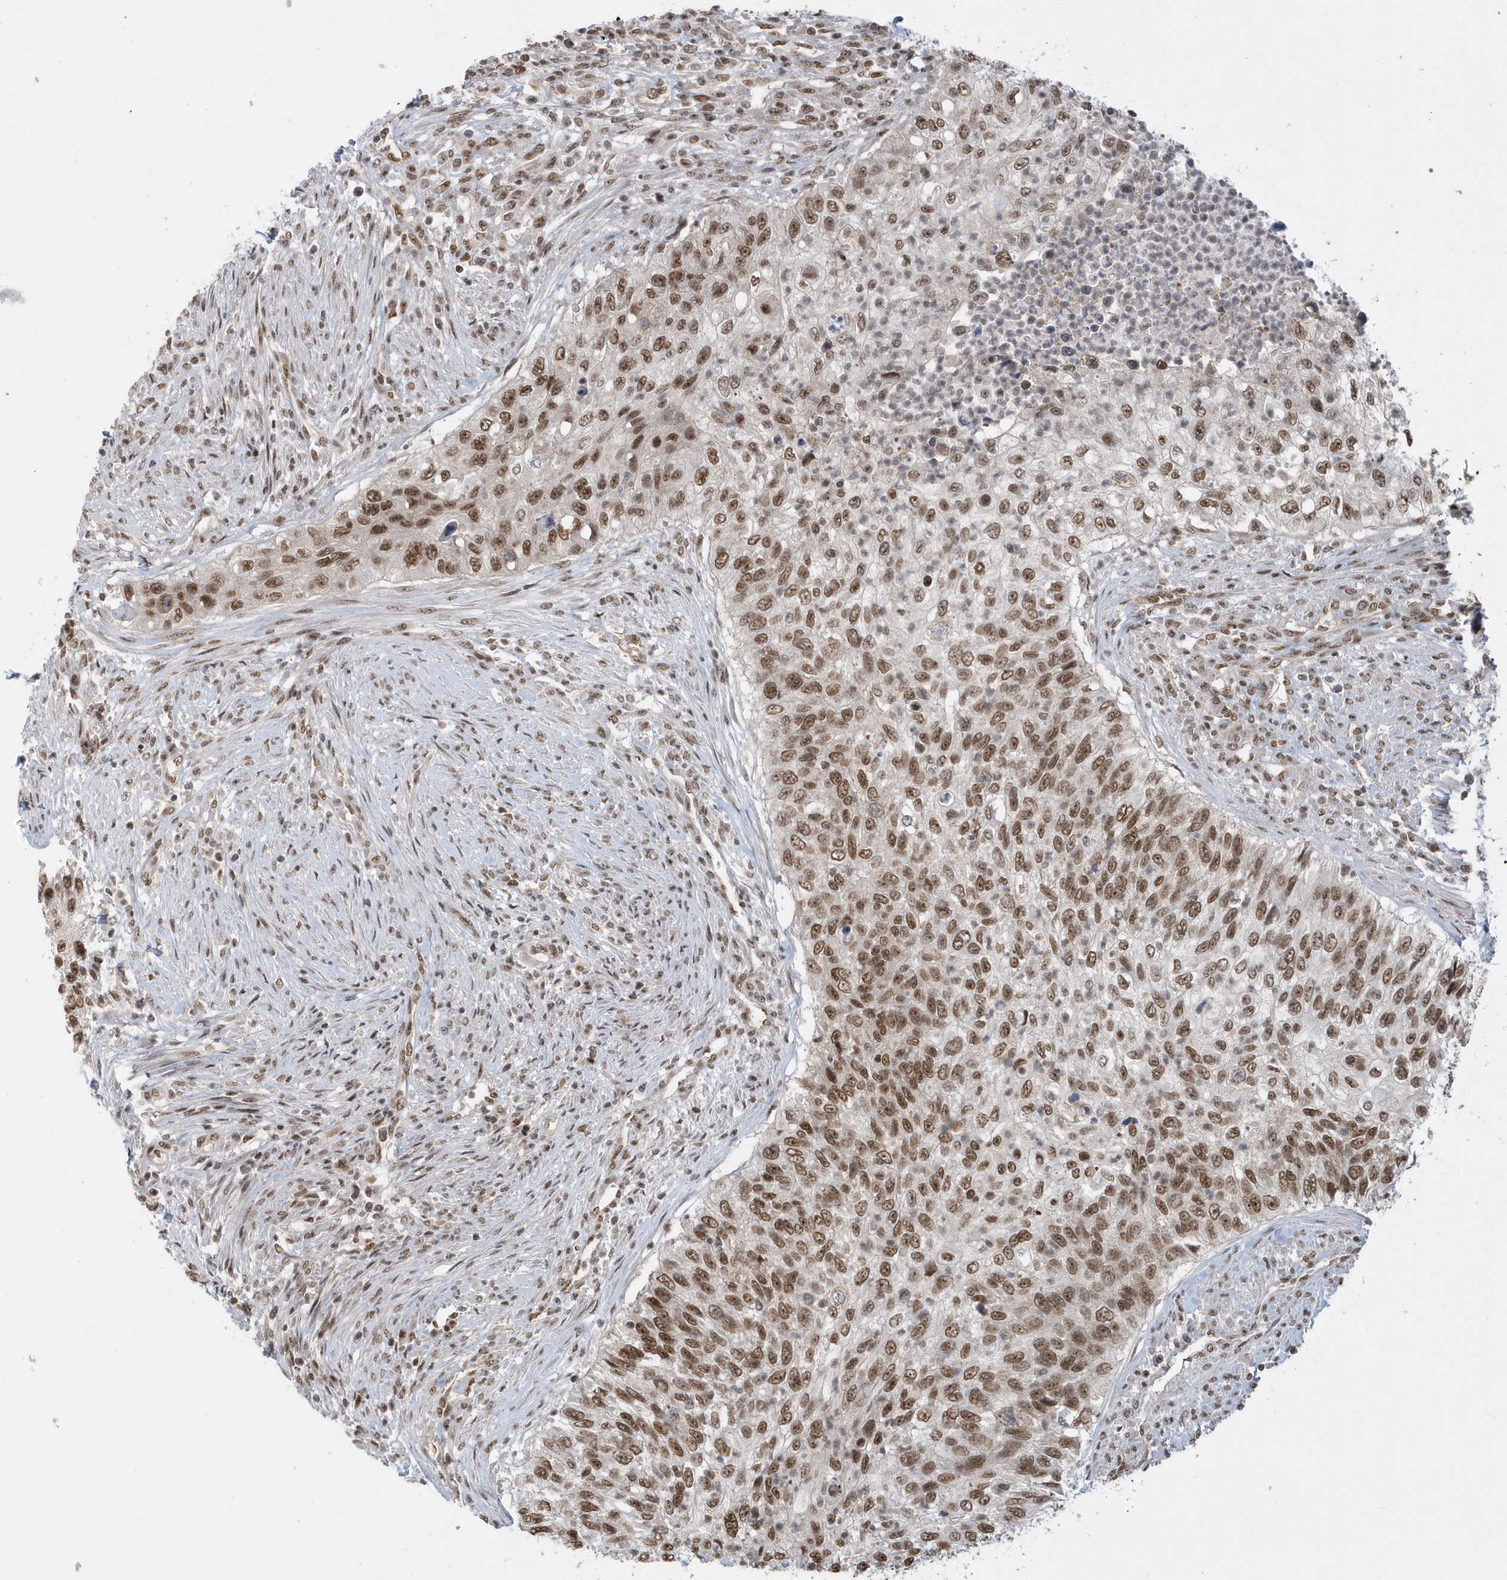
{"staining": {"intensity": "moderate", "quantity": ">75%", "location": "nuclear"}, "tissue": "urothelial cancer", "cell_type": "Tumor cells", "image_type": "cancer", "snomed": [{"axis": "morphology", "description": "Urothelial carcinoma, High grade"}, {"axis": "topography", "description": "Urinary bladder"}], "caption": "DAB (3,3'-diaminobenzidine) immunohistochemical staining of urothelial carcinoma (high-grade) shows moderate nuclear protein staining in about >75% of tumor cells.", "gene": "SEPHS1", "patient": {"sex": "female", "age": 60}}